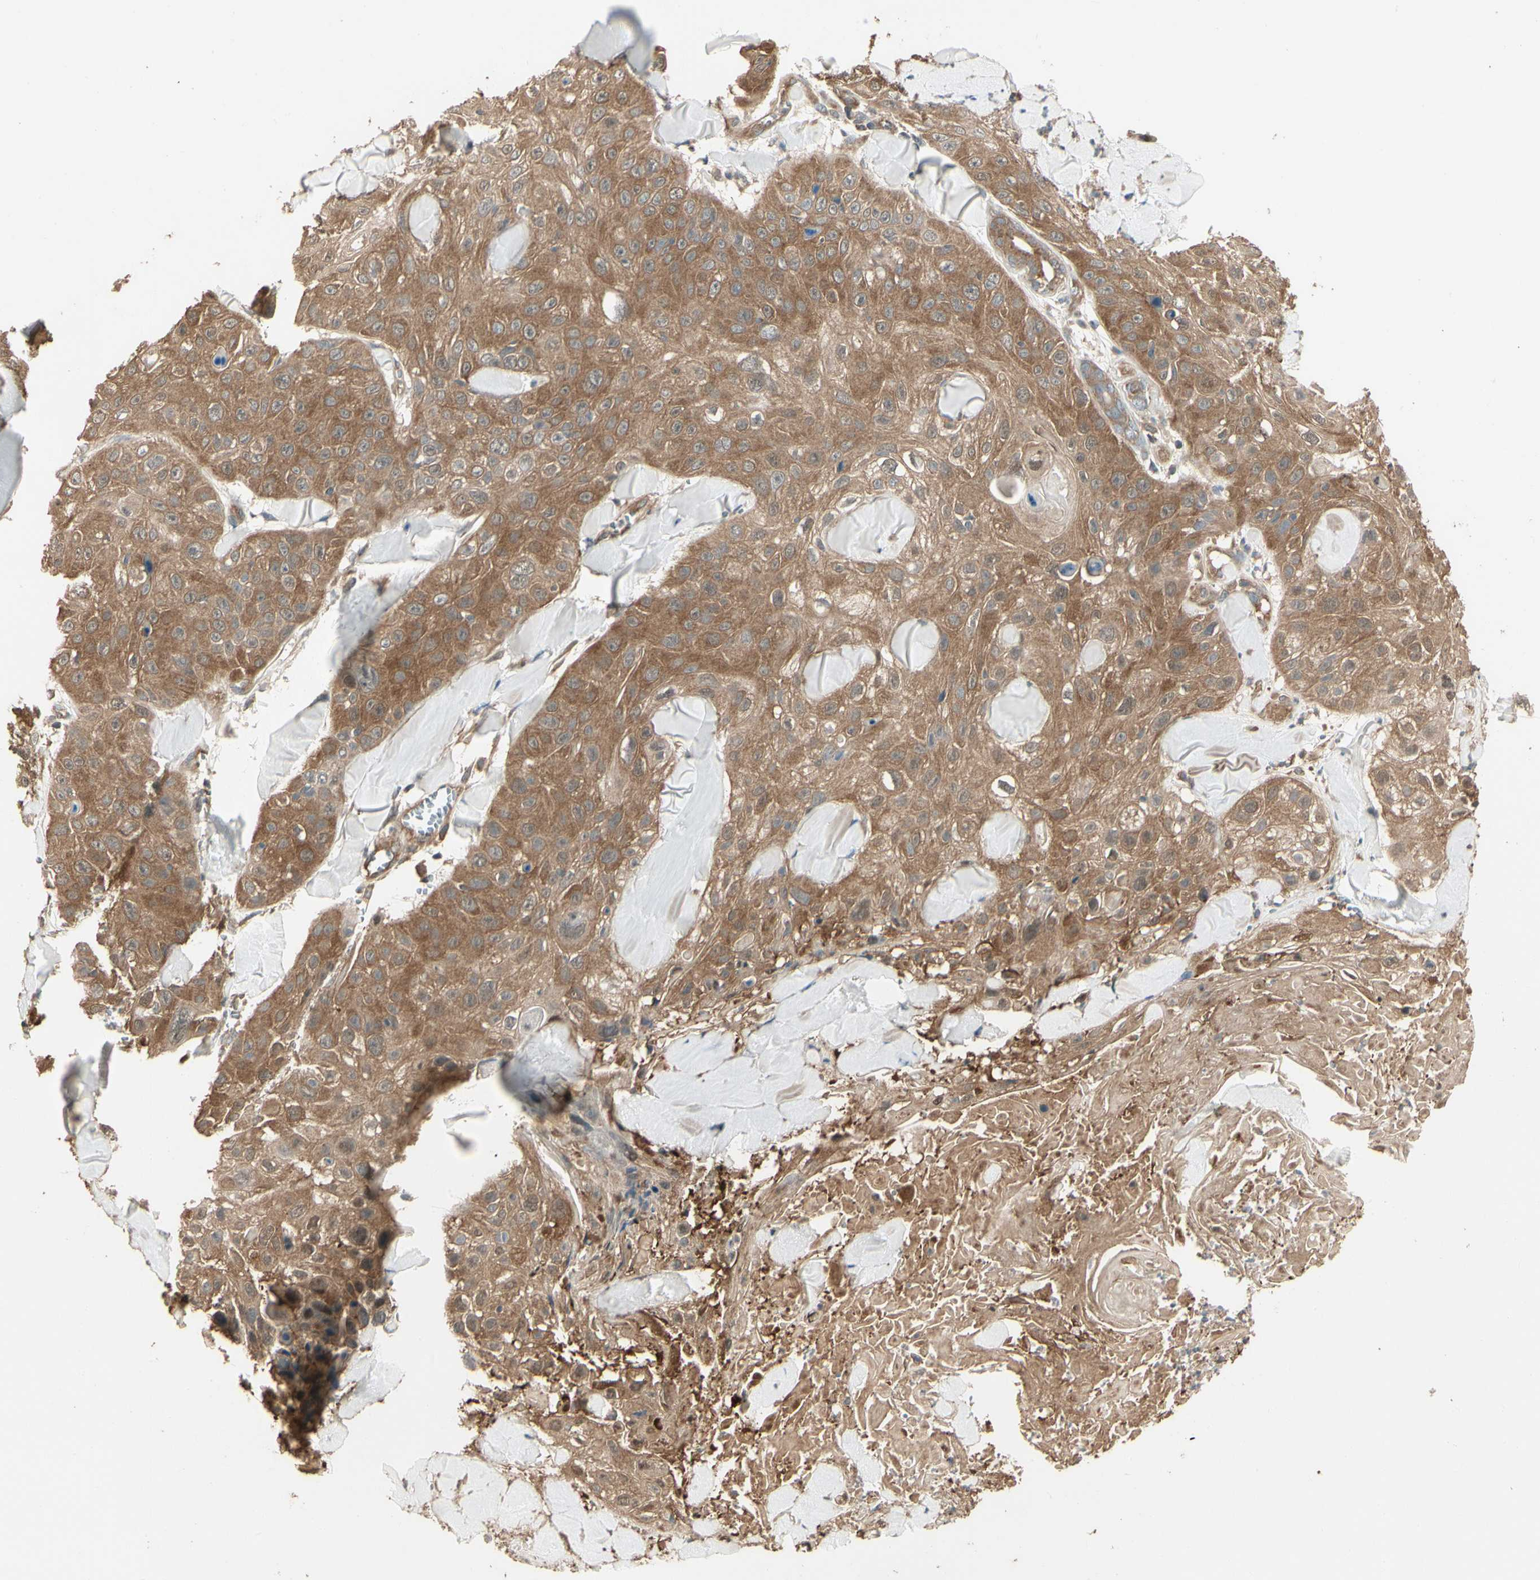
{"staining": {"intensity": "moderate", "quantity": ">75%", "location": "cytoplasmic/membranous"}, "tissue": "skin cancer", "cell_type": "Tumor cells", "image_type": "cancer", "snomed": [{"axis": "morphology", "description": "Squamous cell carcinoma, NOS"}, {"axis": "topography", "description": "Skin"}], "caption": "A high-resolution histopathology image shows immunohistochemistry (IHC) staining of skin cancer (squamous cell carcinoma), which shows moderate cytoplasmic/membranous positivity in about >75% of tumor cells. The protein of interest is shown in brown color, while the nuclei are stained blue.", "gene": "CCT7", "patient": {"sex": "male", "age": 86}}